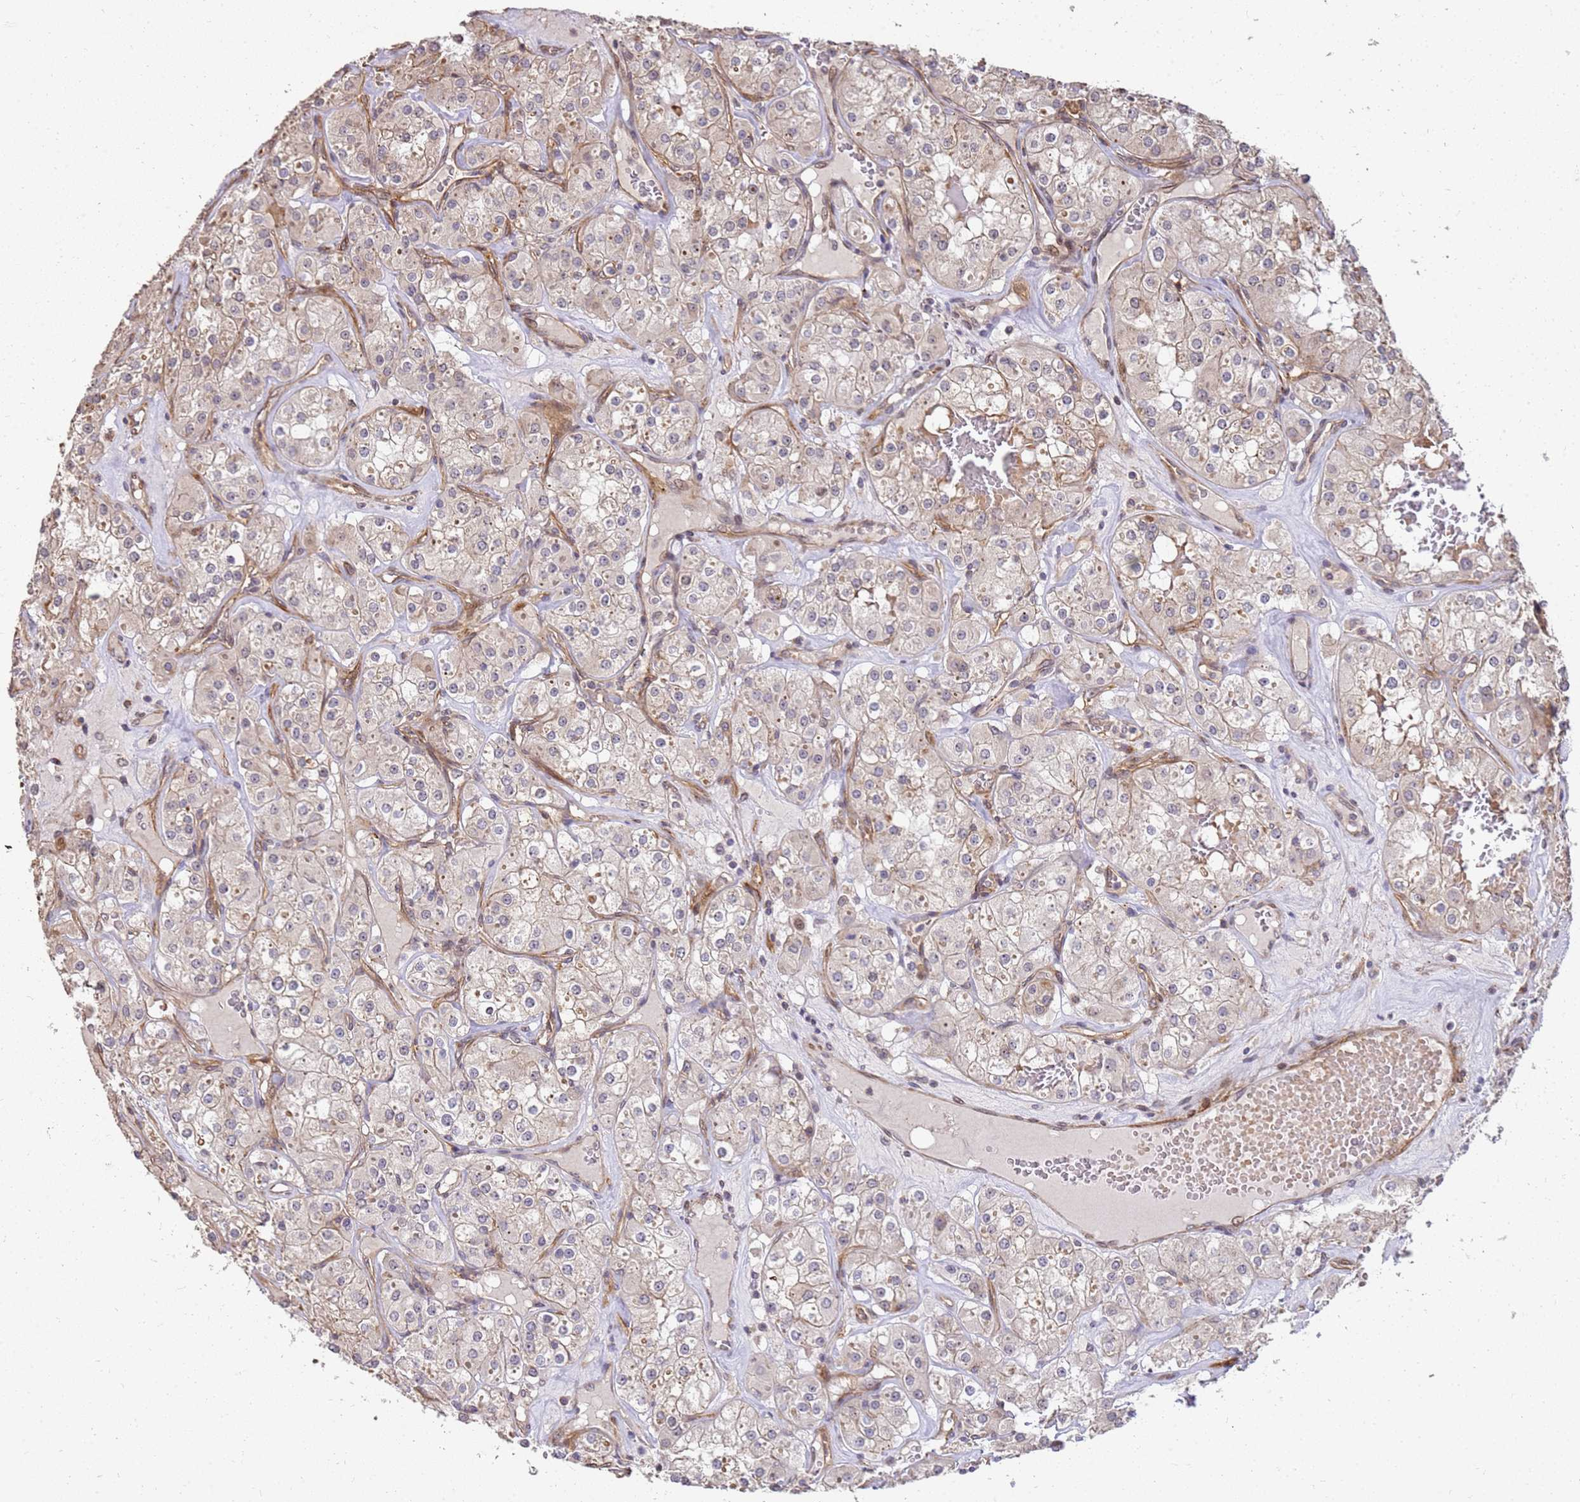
{"staining": {"intensity": "weak", "quantity": ">75%", "location": "cytoplasmic/membranous"}, "tissue": "renal cancer", "cell_type": "Tumor cells", "image_type": "cancer", "snomed": [{"axis": "morphology", "description": "Adenocarcinoma, NOS"}, {"axis": "topography", "description": "Kidney"}], "caption": "Adenocarcinoma (renal) stained with DAB (3,3'-diaminobenzidine) immunohistochemistry (IHC) reveals low levels of weak cytoplasmic/membranous staining in approximately >75% of tumor cells.", "gene": "ST18", "patient": {"sex": "male", "age": 77}}